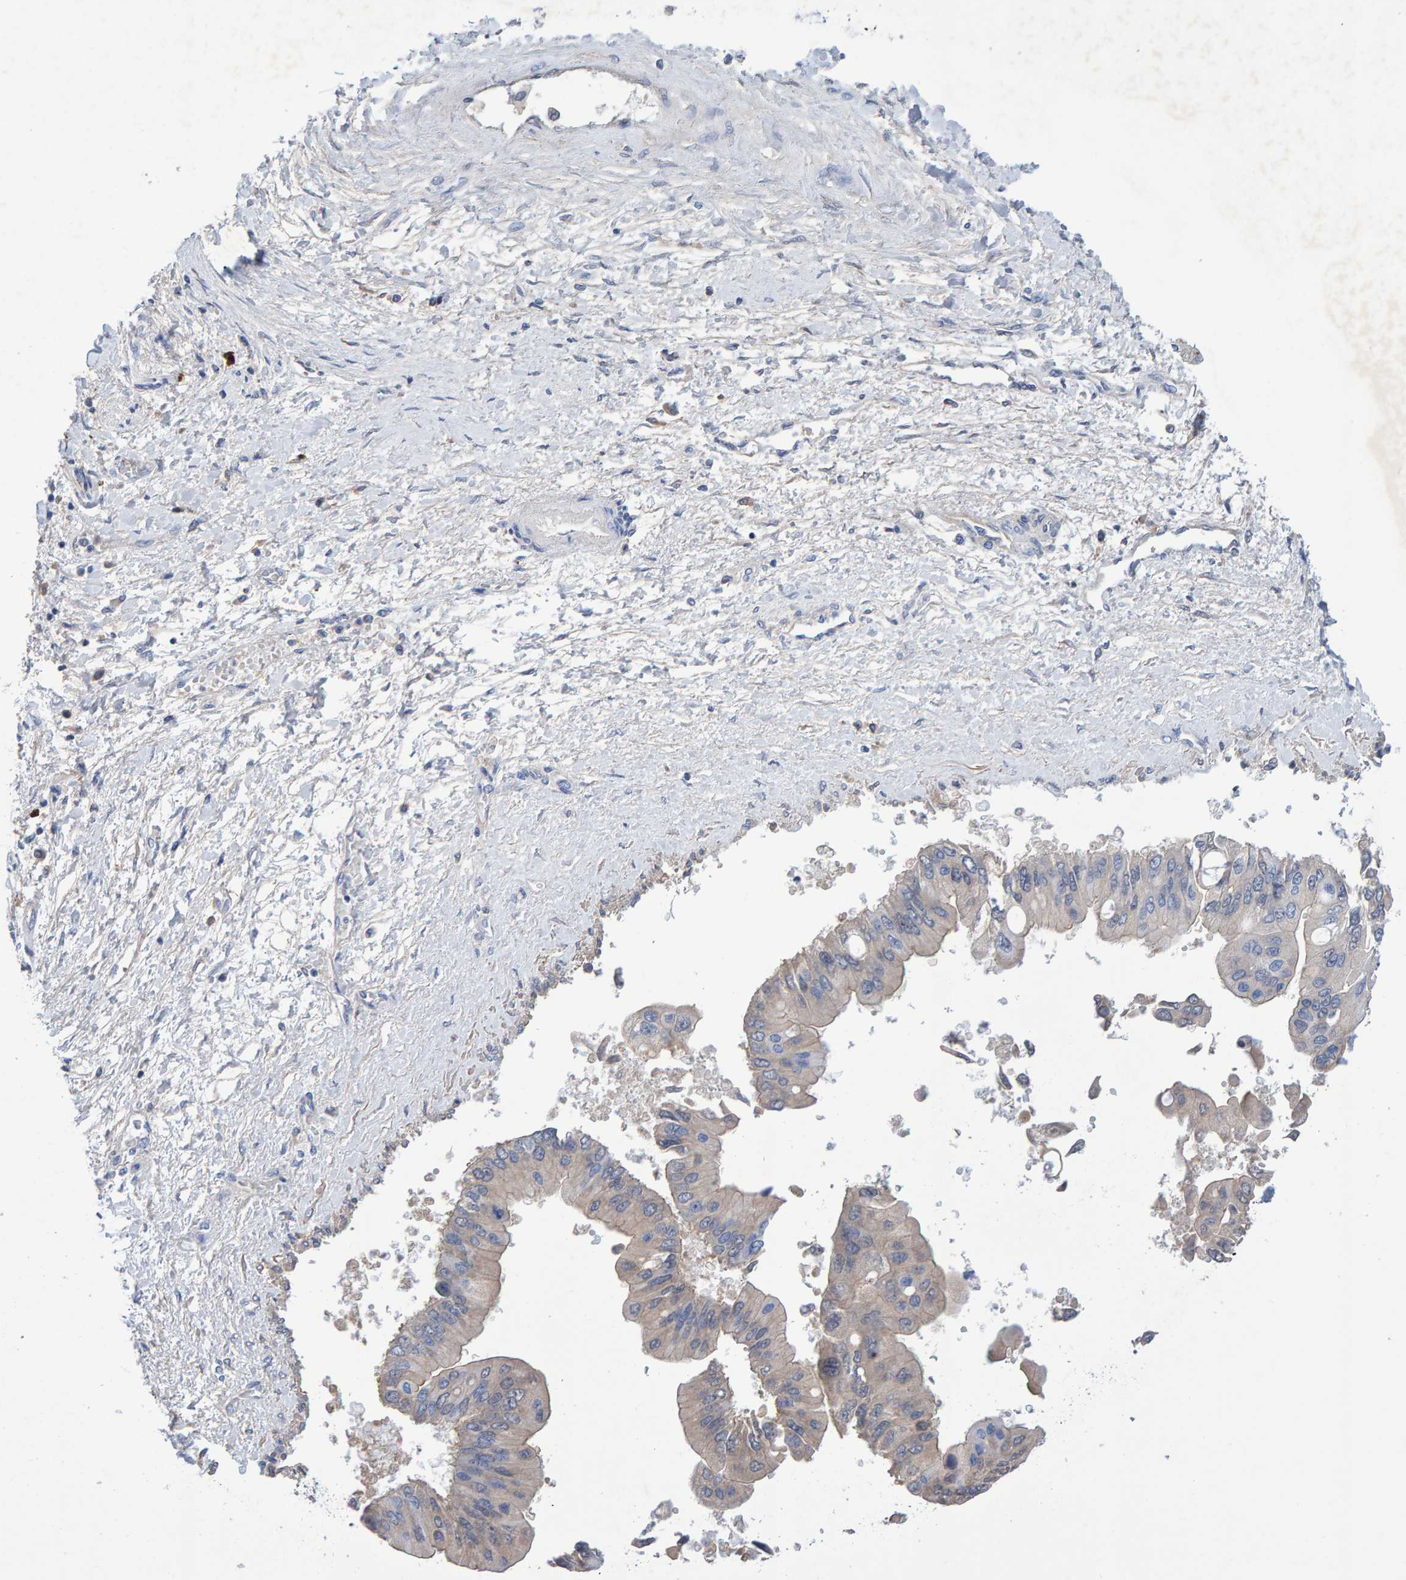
{"staining": {"intensity": "negative", "quantity": "none", "location": "none"}, "tissue": "liver cancer", "cell_type": "Tumor cells", "image_type": "cancer", "snomed": [{"axis": "morphology", "description": "Cholangiocarcinoma"}, {"axis": "topography", "description": "Liver"}], "caption": "Liver cancer stained for a protein using immunohistochemistry demonstrates no expression tumor cells.", "gene": "EFR3A", "patient": {"sex": "male", "age": 50}}